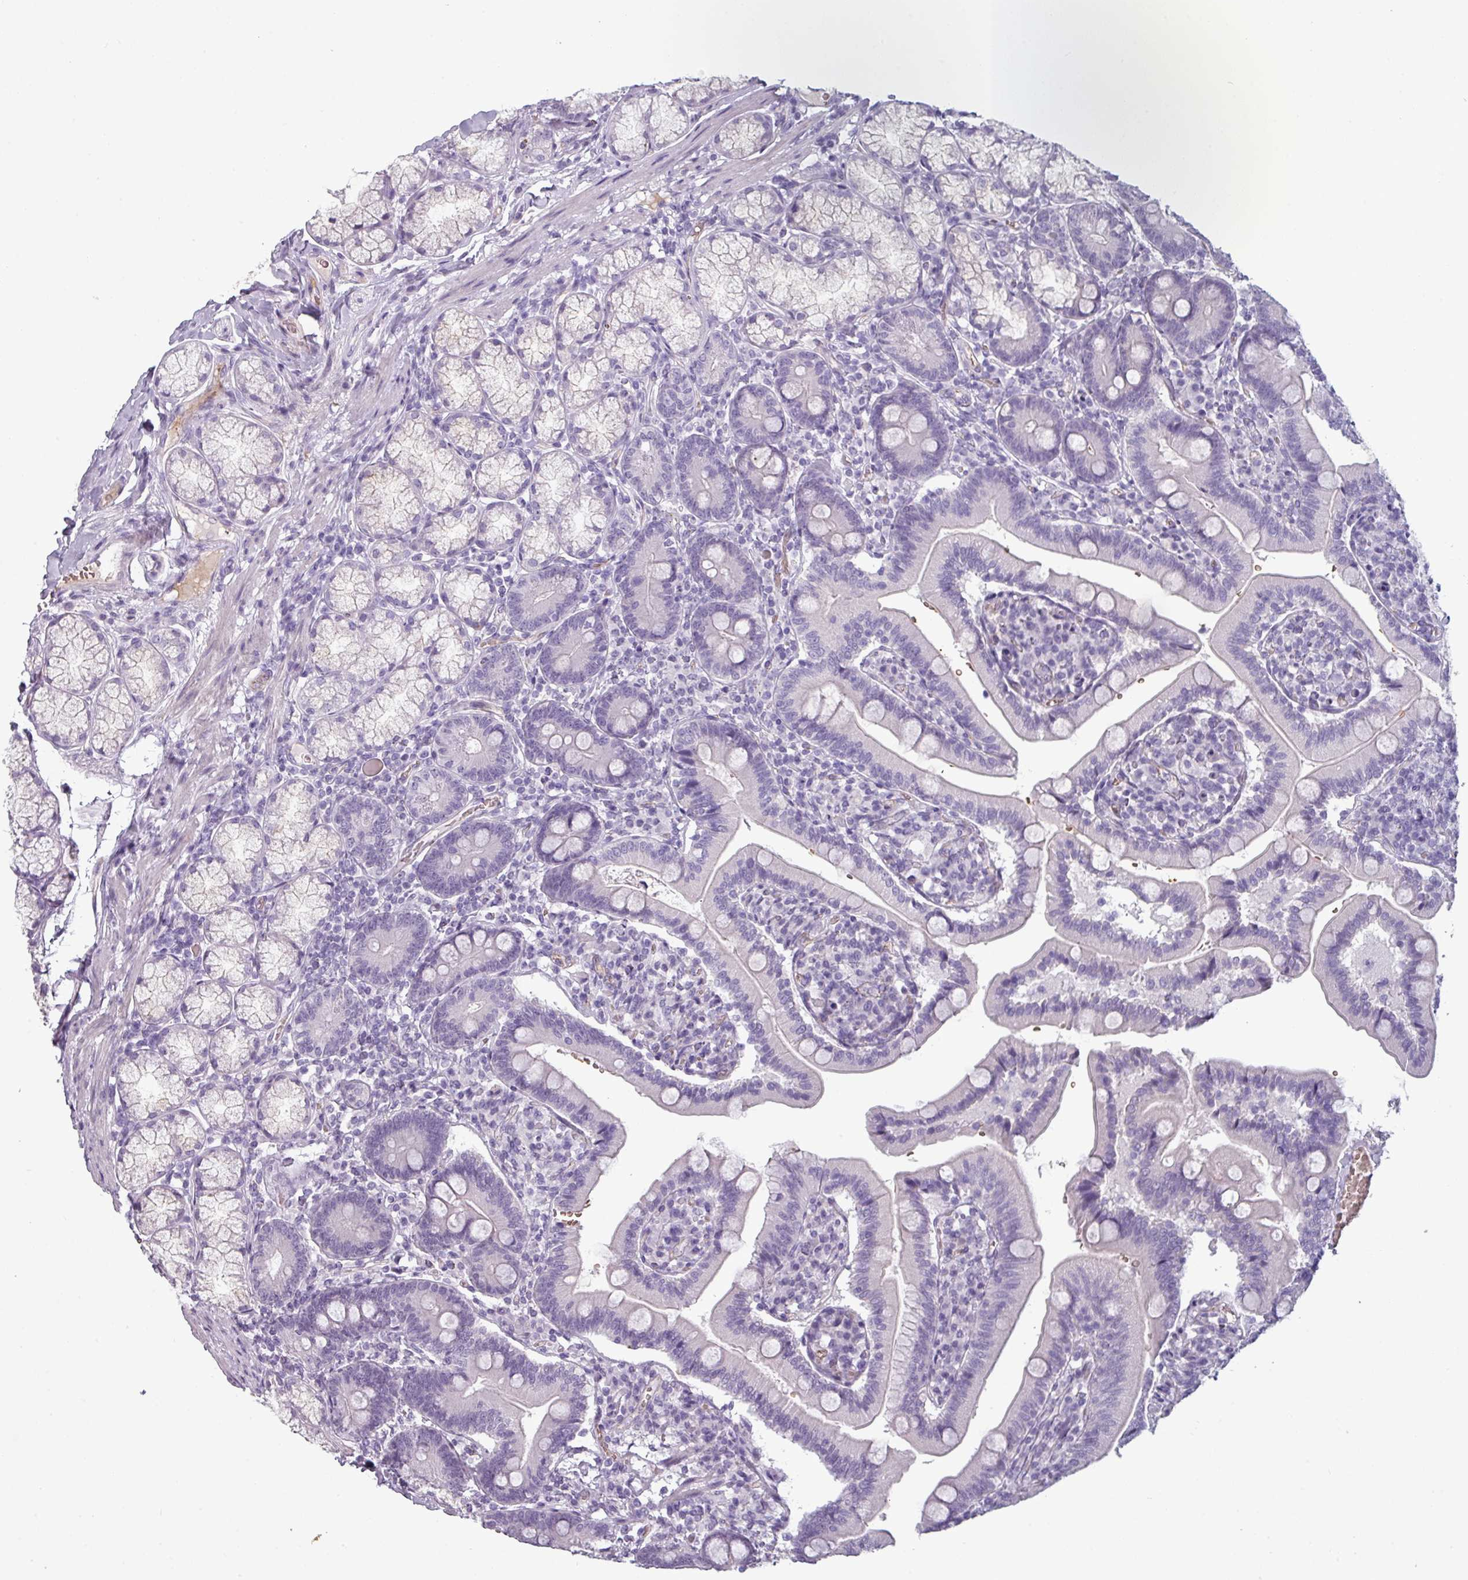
{"staining": {"intensity": "negative", "quantity": "none", "location": "none"}, "tissue": "duodenum", "cell_type": "Glandular cells", "image_type": "normal", "snomed": [{"axis": "morphology", "description": "Normal tissue, NOS"}, {"axis": "topography", "description": "Duodenum"}], "caption": "The micrograph reveals no staining of glandular cells in unremarkable duodenum. Brightfield microscopy of immunohistochemistry (IHC) stained with DAB (brown) and hematoxylin (blue), captured at high magnification.", "gene": "AREL1", "patient": {"sex": "female", "age": 67}}